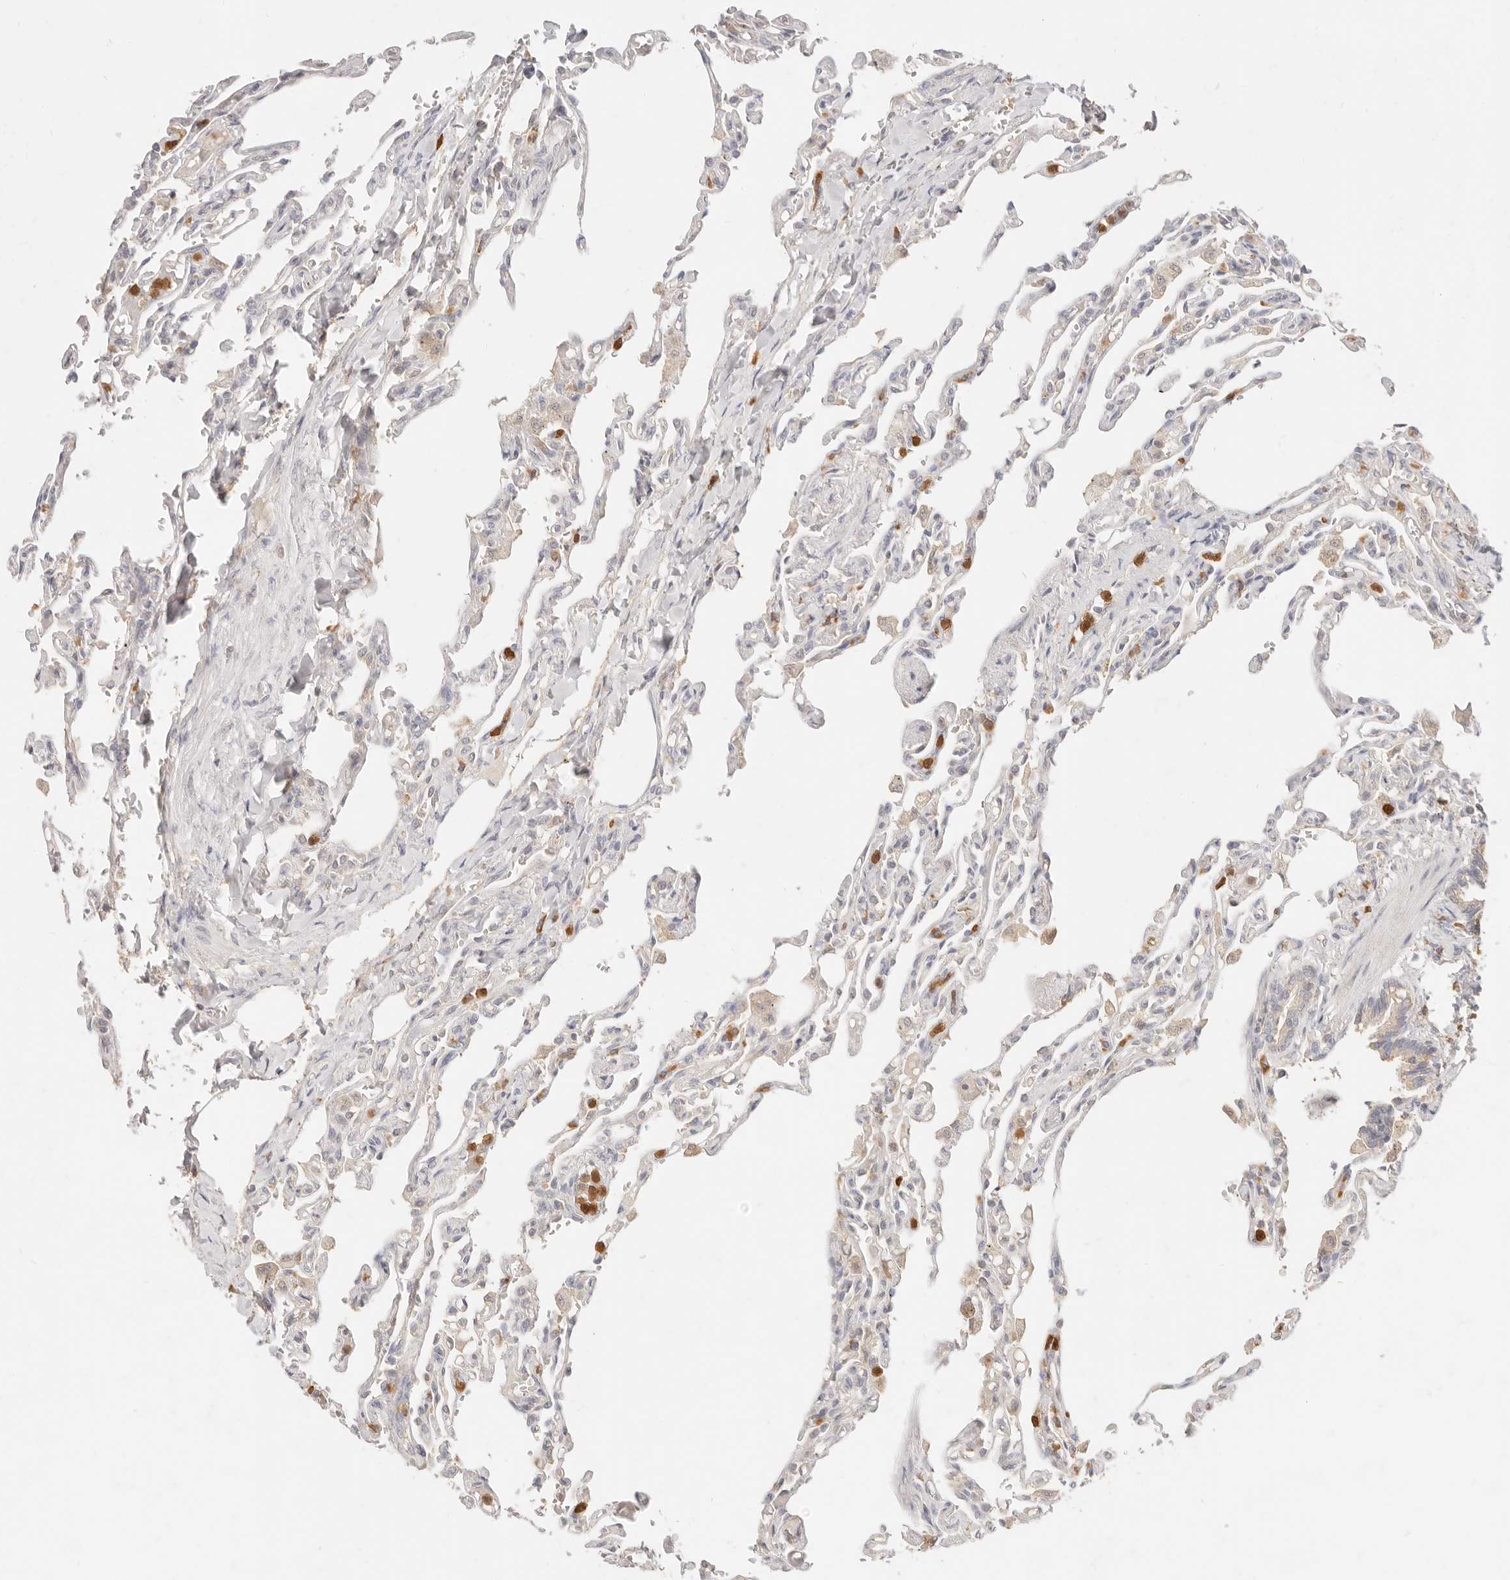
{"staining": {"intensity": "negative", "quantity": "none", "location": "none"}, "tissue": "lung", "cell_type": "Alveolar cells", "image_type": "normal", "snomed": [{"axis": "morphology", "description": "Normal tissue, NOS"}, {"axis": "topography", "description": "Lung"}], "caption": "DAB immunohistochemical staining of benign human lung displays no significant expression in alveolar cells.", "gene": "TMTC2", "patient": {"sex": "male", "age": 21}}